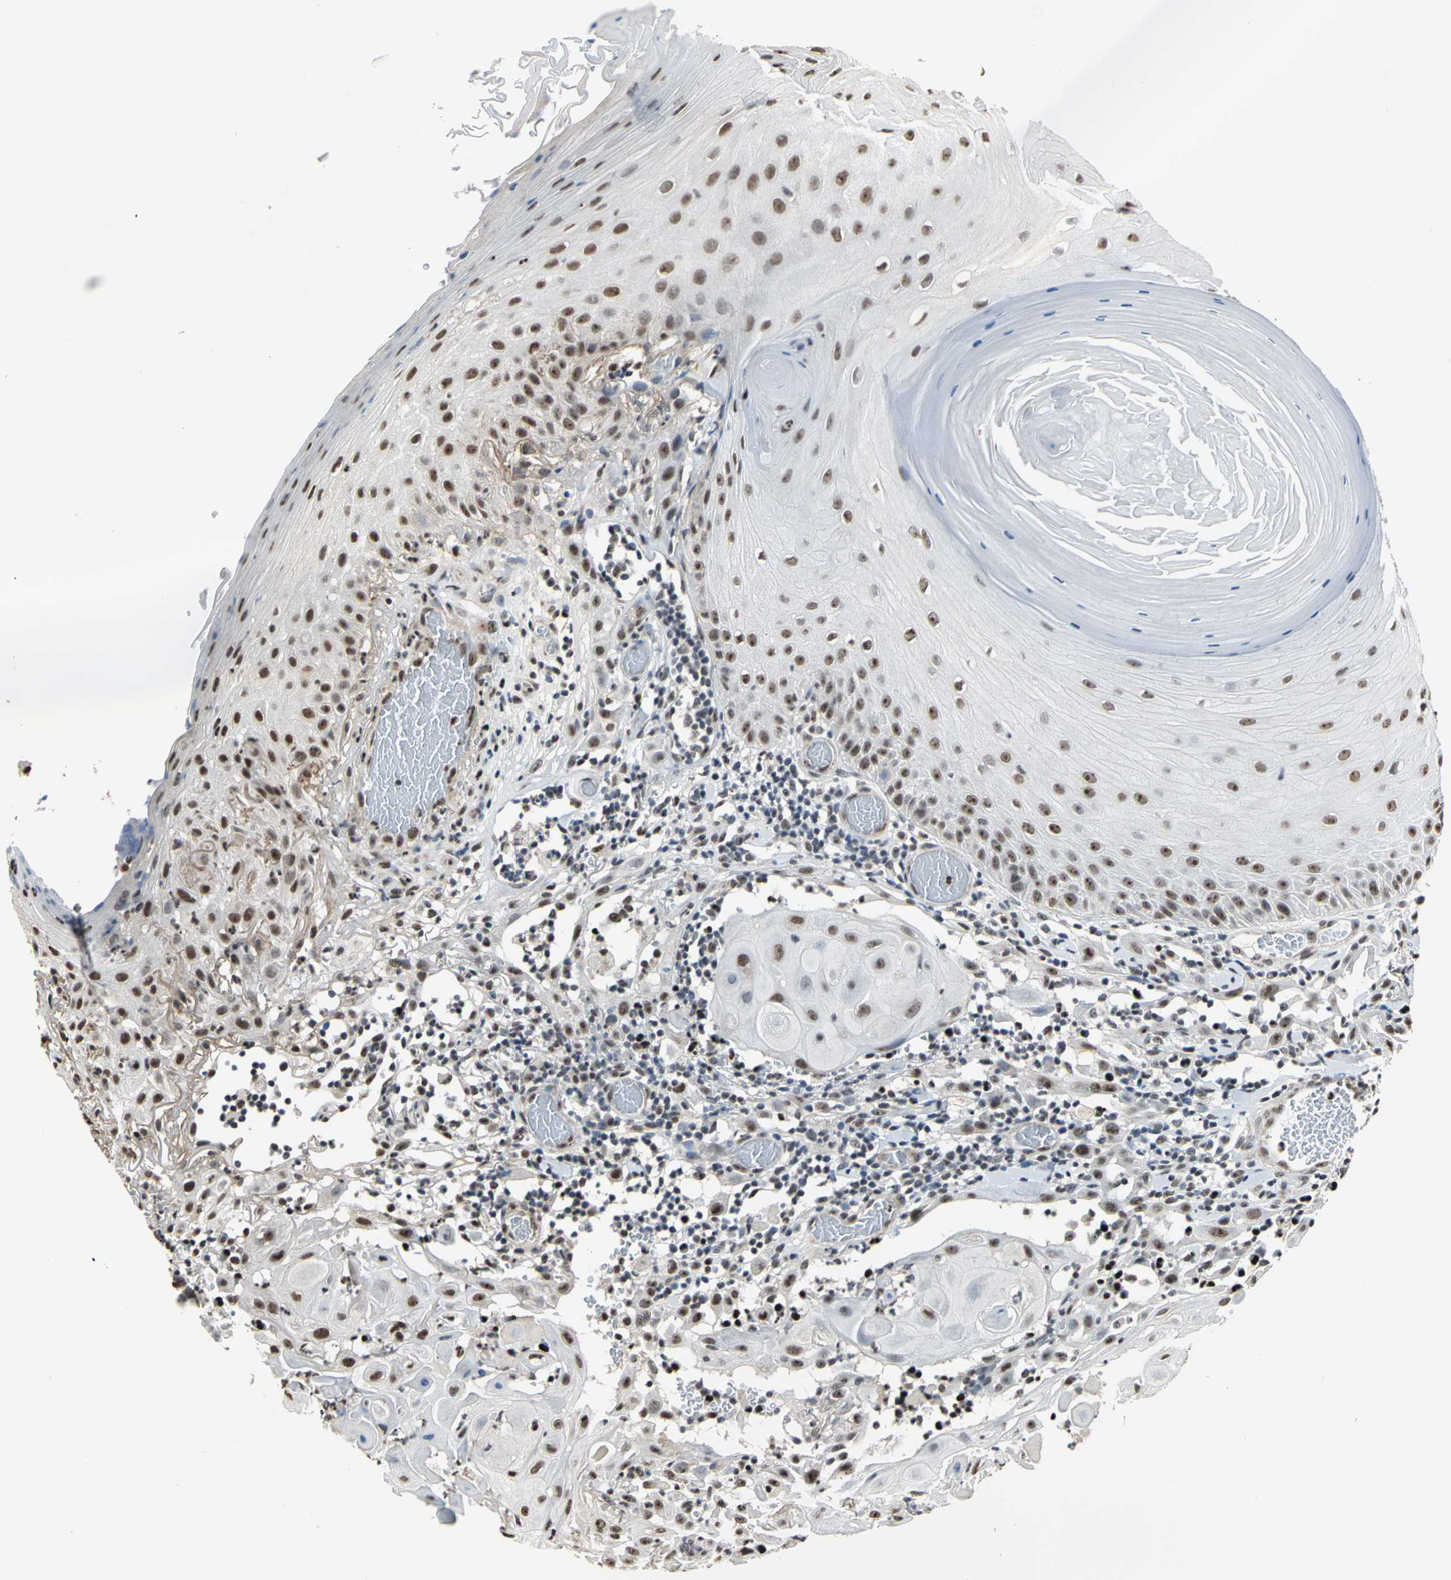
{"staining": {"intensity": "strong", "quantity": ">75%", "location": "nuclear"}, "tissue": "skin cancer", "cell_type": "Tumor cells", "image_type": "cancer", "snomed": [{"axis": "morphology", "description": "Squamous cell carcinoma, NOS"}, {"axis": "topography", "description": "Skin"}], "caption": "Skin squamous cell carcinoma stained with DAB immunohistochemistry reveals high levels of strong nuclear expression in approximately >75% of tumor cells.", "gene": "CCDC88C", "patient": {"sex": "male", "age": 24}}